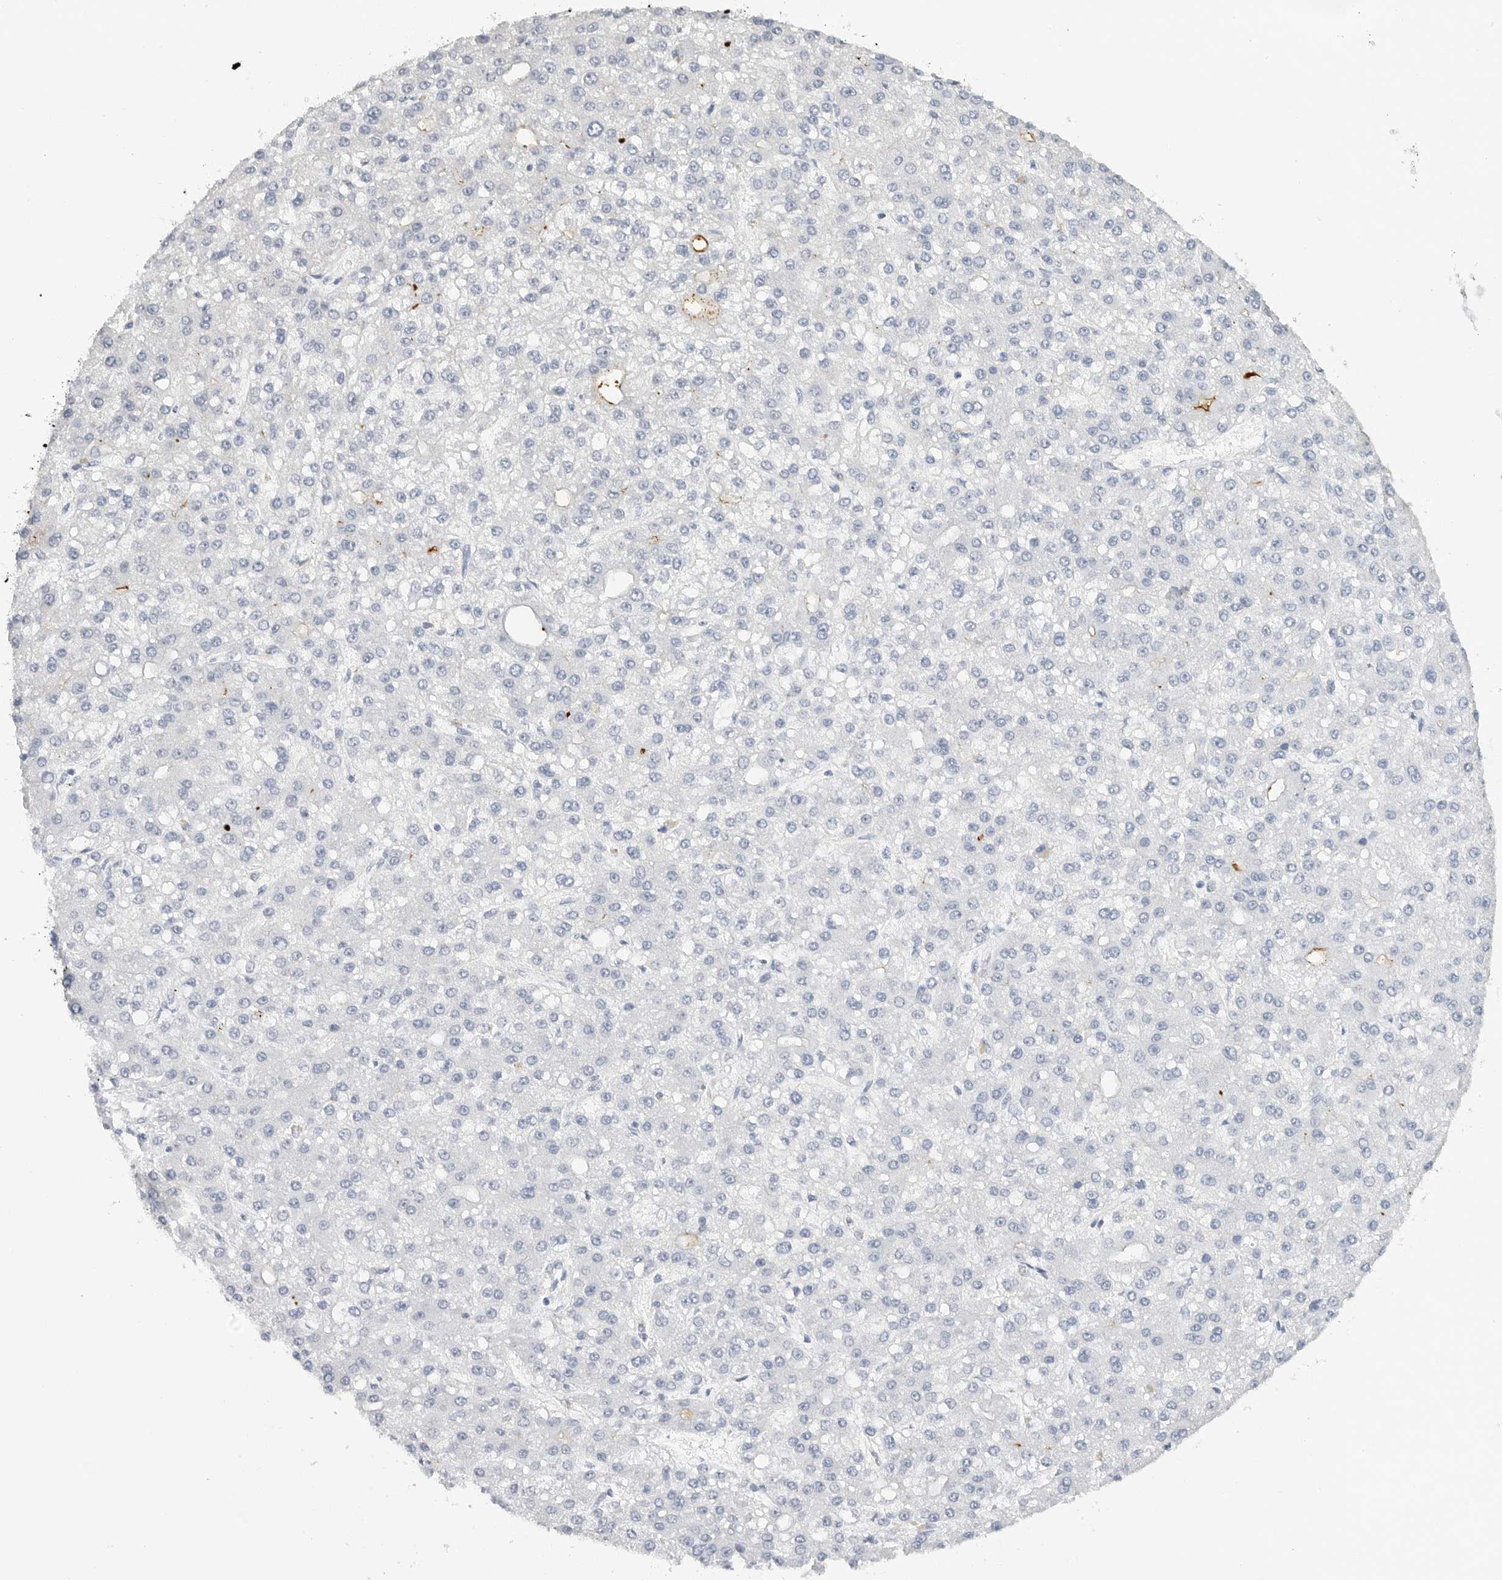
{"staining": {"intensity": "negative", "quantity": "none", "location": "none"}, "tissue": "liver cancer", "cell_type": "Tumor cells", "image_type": "cancer", "snomed": [{"axis": "morphology", "description": "Carcinoma, Hepatocellular, NOS"}, {"axis": "topography", "description": "Liver"}], "caption": "This image is of liver cancer (hepatocellular carcinoma) stained with immunohistochemistry (IHC) to label a protein in brown with the nuclei are counter-stained blue. There is no positivity in tumor cells. The staining is performed using DAB brown chromogen with nuclei counter-stained in using hematoxylin.", "gene": "MAP2K5", "patient": {"sex": "male", "age": 67}}